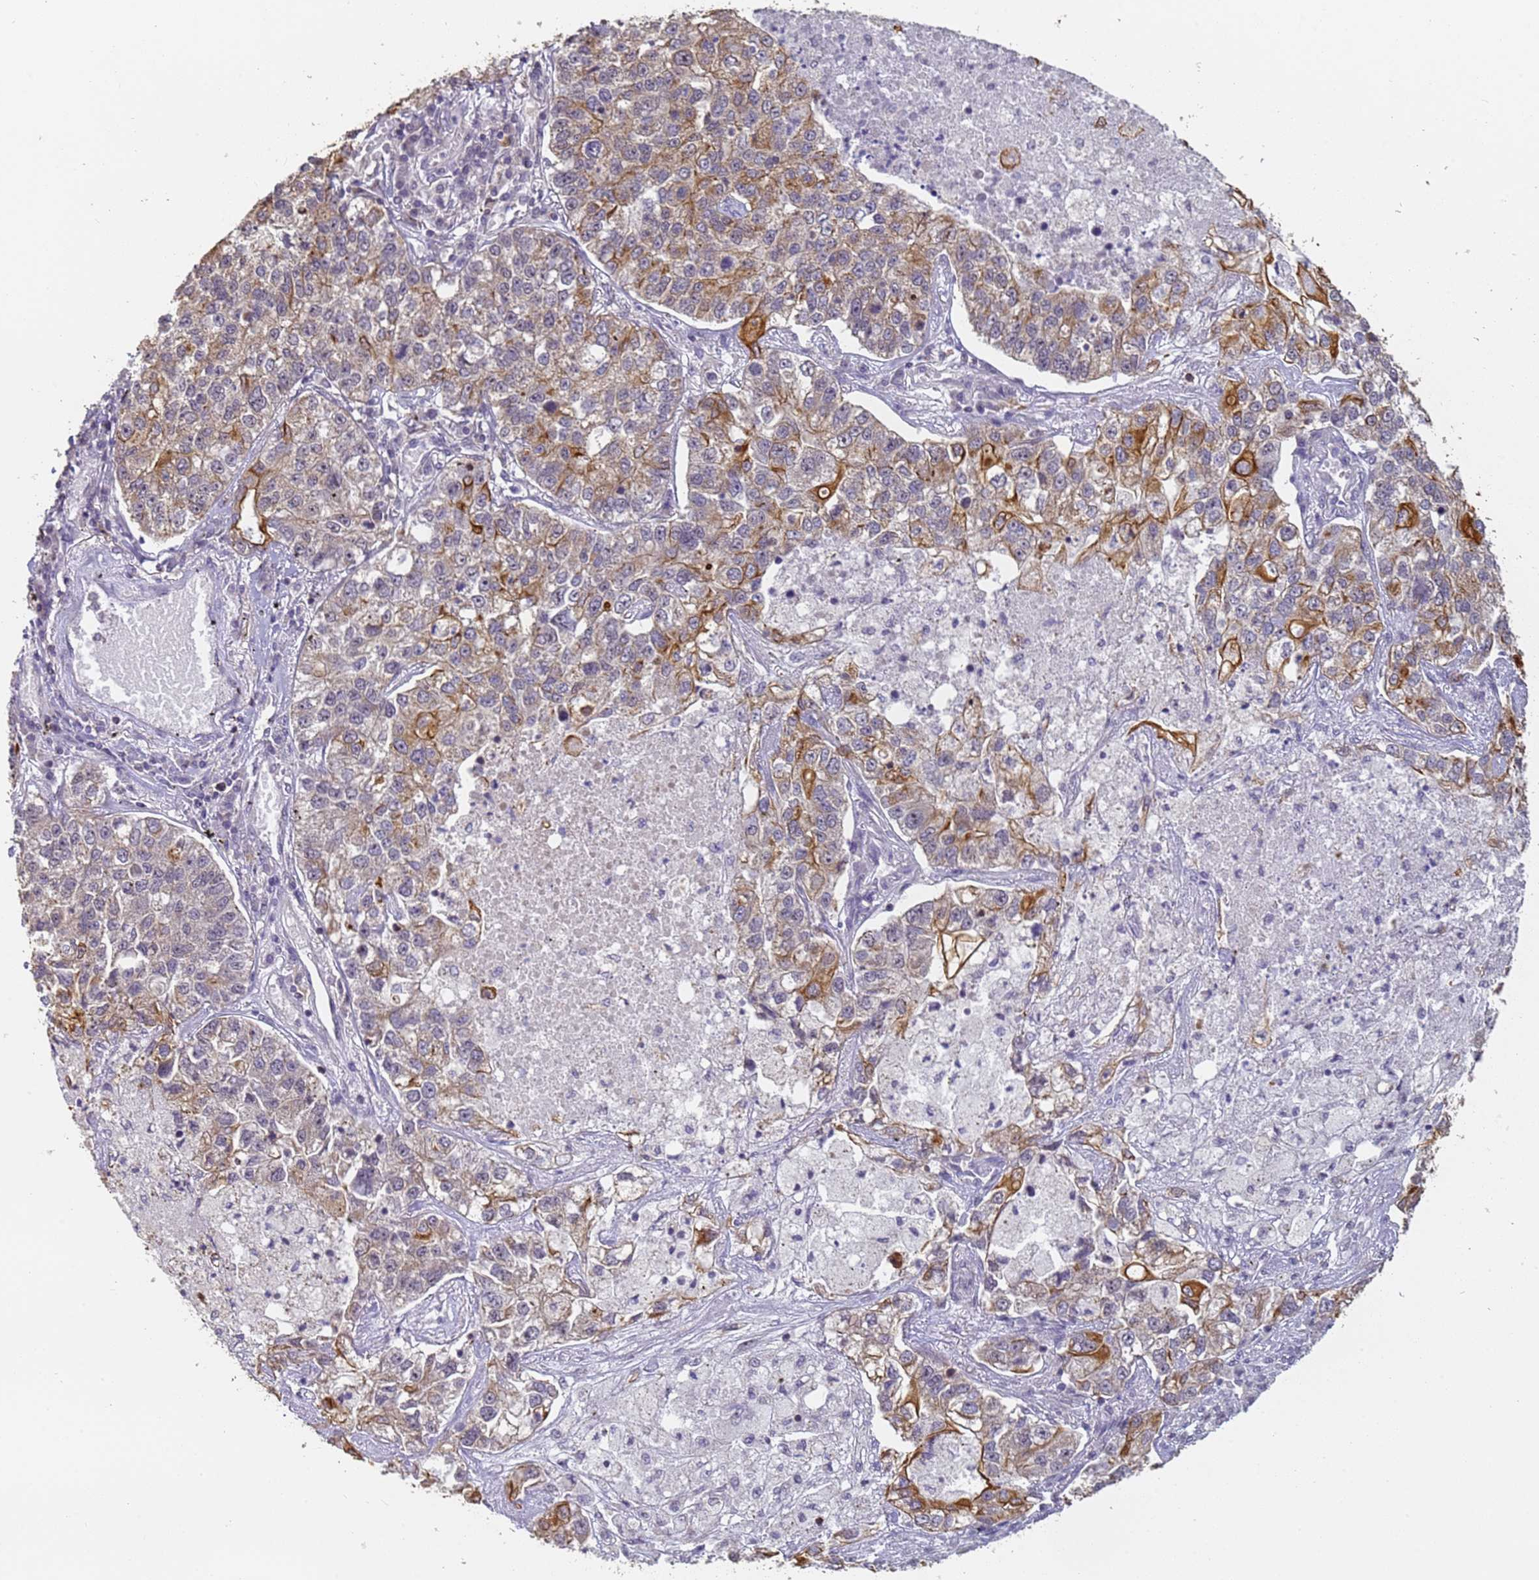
{"staining": {"intensity": "strong", "quantity": "25%-75%", "location": "cytoplasmic/membranous"}, "tissue": "lung cancer", "cell_type": "Tumor cells", "image_type": "cancer", "snomed": [{"axis": "morphology", "description": "Adenocarcinoma, NOS"}, {"axis": "topography", "description": "Lung"}], "caption": "A micrograph showing strong cytoplasmic/membranous expression in approximately 25%-75% of tumor cells in lung cancer (adenocarcinoma), as visualized by brown immunohistochemical staining.", "gene": "VWA3A", "patient": {"sex": "male", "age": 49}}